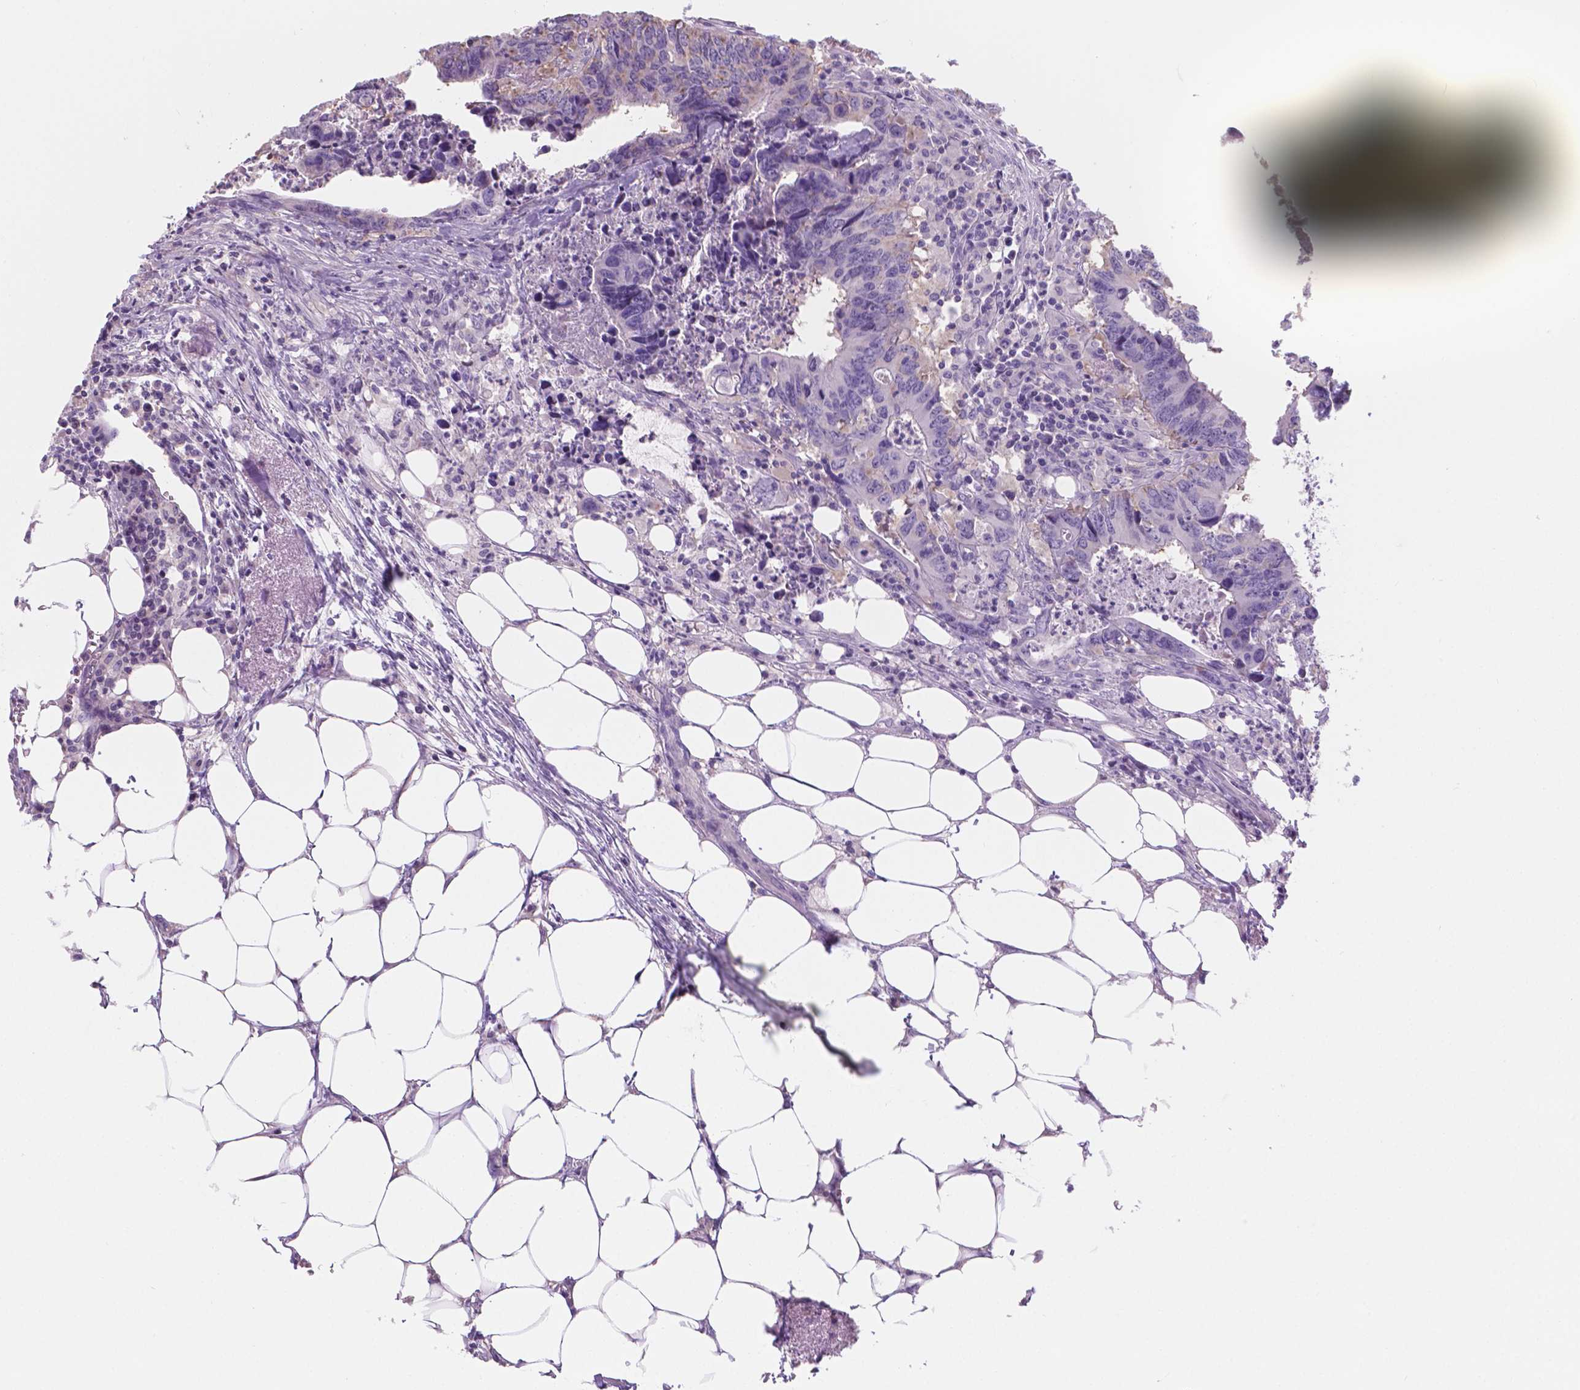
{"staining": {"intensity": "negative", "quantity": "none", "location": "none"}, "tissue": "colorectal cancer", "cell_type": "Tumor cells", "image_type": "cancer", "snomed": [{"axis": "morphology", "description": "Adenocarcinoma, NOS"}, {"axis": "topography", "description": "Colon"}], "caption": "Photomicrograph shows no protein expression in tumor cells of colorectal cancer (adenocarcinoma) tissue.", "gene": "SBSN", "patient": {"sex": "female", "age": 82}}